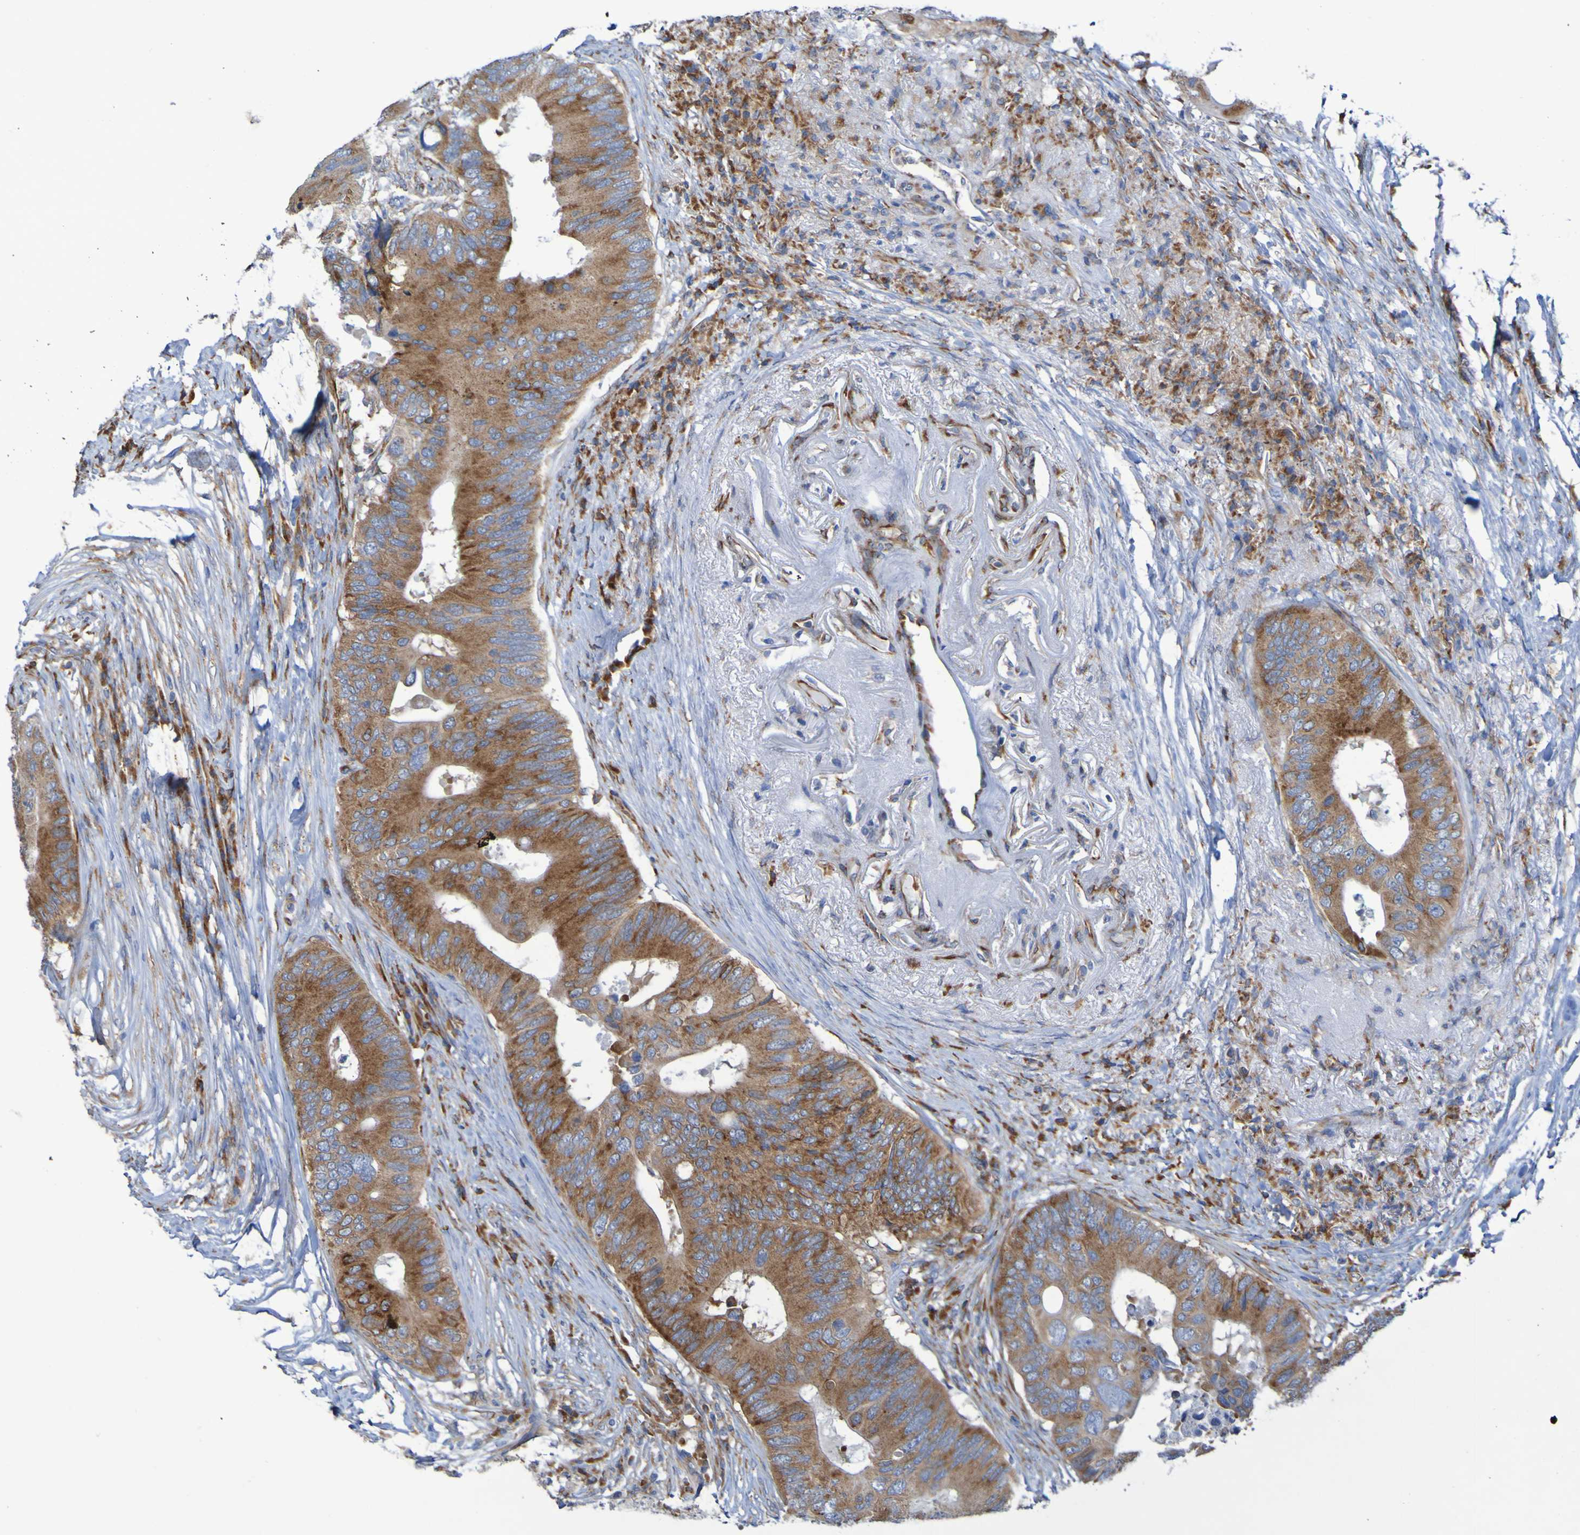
{"staining": {"intensity": "moderate", "quantity": ">75%", "location": "cytoplasmic/membranous"}, "tissue": "colorectal cancer", "cell_type": "Tumor cells", "image_type": "cancer", "snomed": [{"axis": "morphology", "description": "Adenocarcinoma, NOS"}, {"axis": "topography", "description": "Colon"}], "caption": "A medium amount of moderate cytoplasmic/membranous expression is seen in approximately >75% of tumor cells in colorectal adenocarcinoma tissue.", "gene": "FKBP3", "patient": {"sex": "male", "age": 71}}